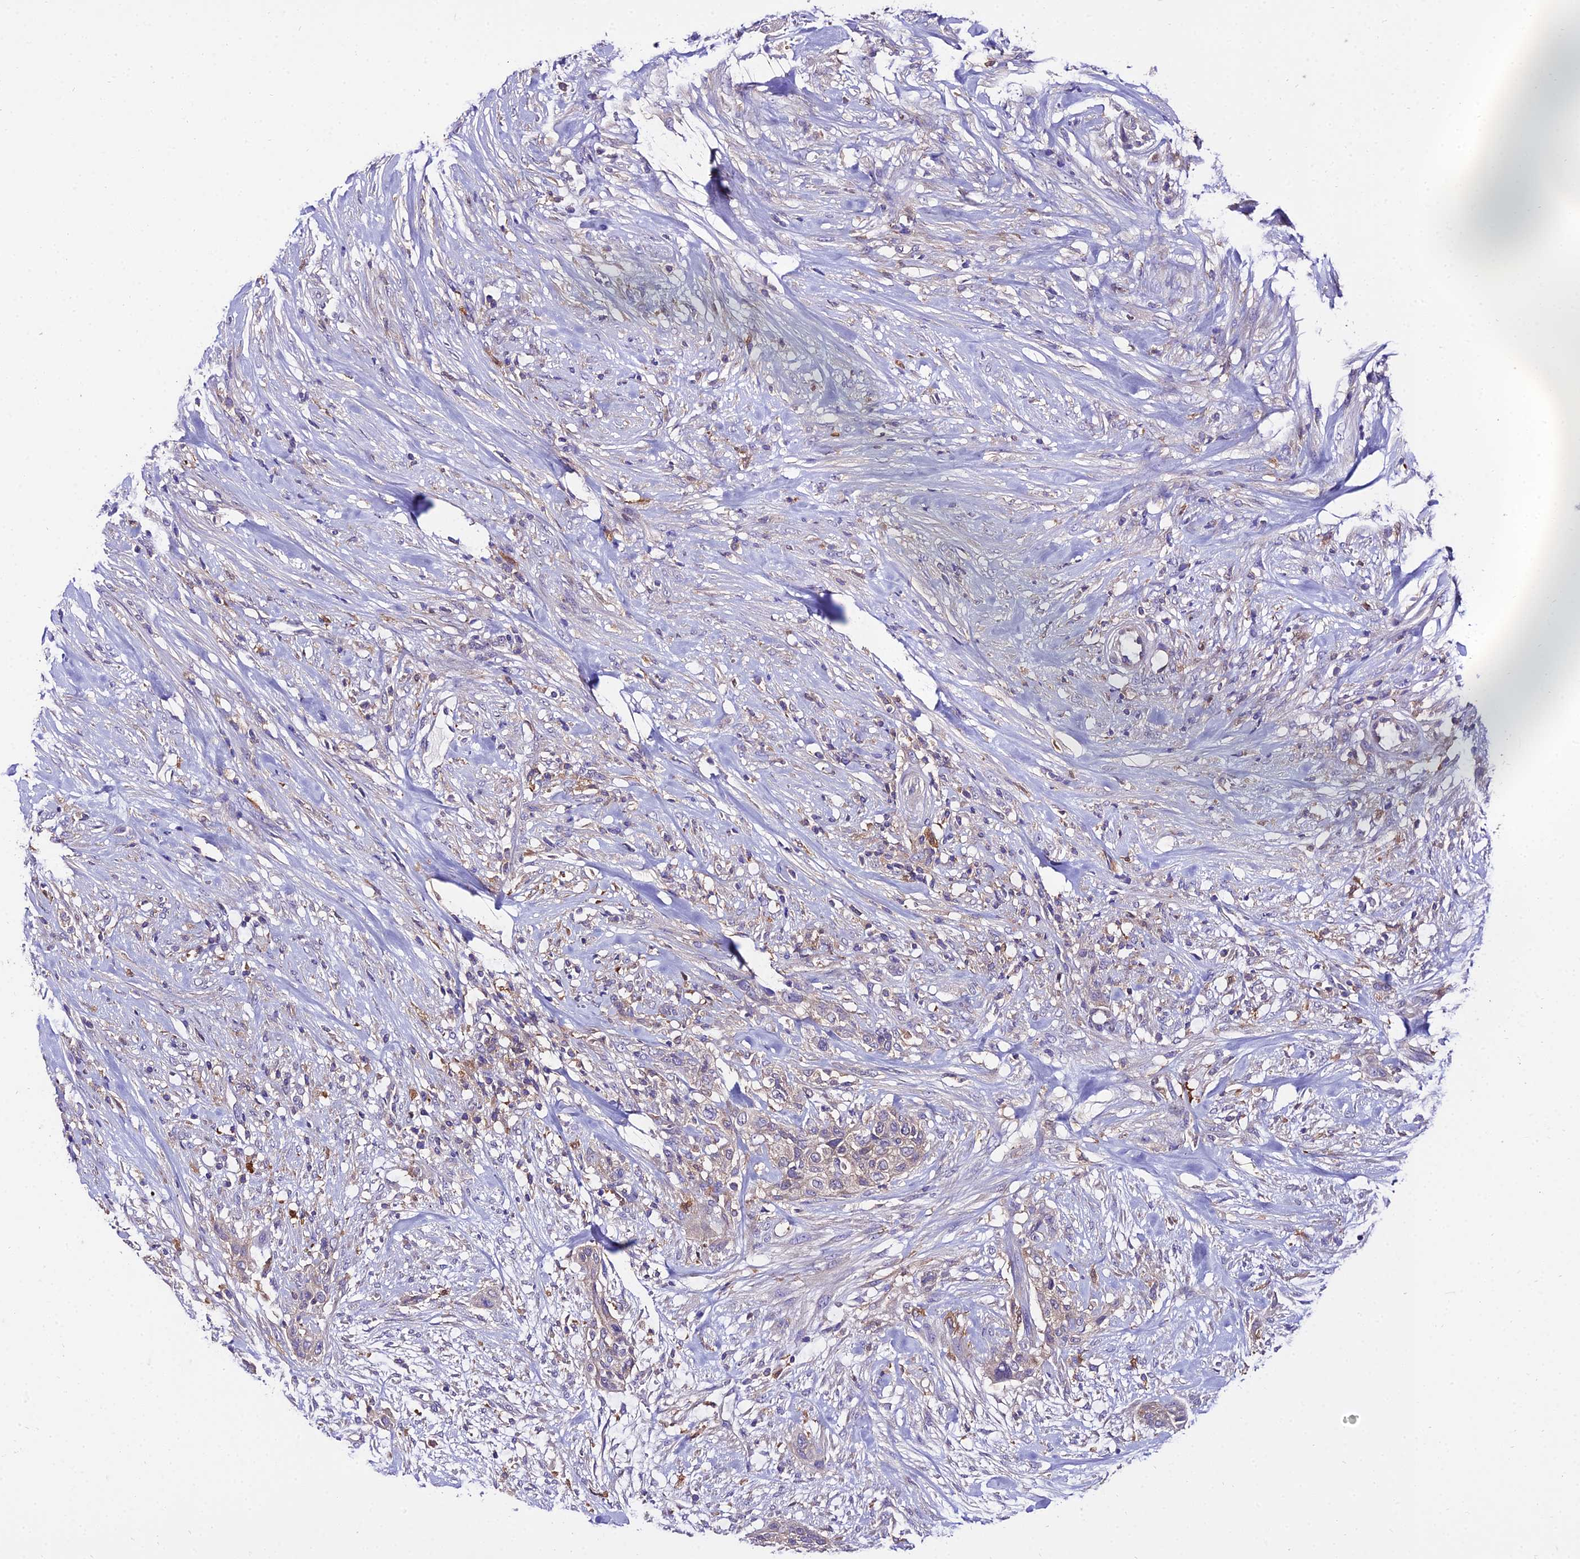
{"staining": {"intensity": "negative", "quantity": "none", "location": "none"}, "tissue": "urothelial cancer", "cell_type": "Tumor cells", "image_type": "cancer", "snomed": [{"axis": "morphology", "description": "Urothelial carcinoma, High grade"}, {"axis": "topography", "description": "Urinary bladder"}], "caption": "This is an IHC photomicrograph of urothelial carcinoma (high-grade). There is no expression in tumor cells.", "gene": "C2orf69", "patient": {"sex": "male", "age": 35}}